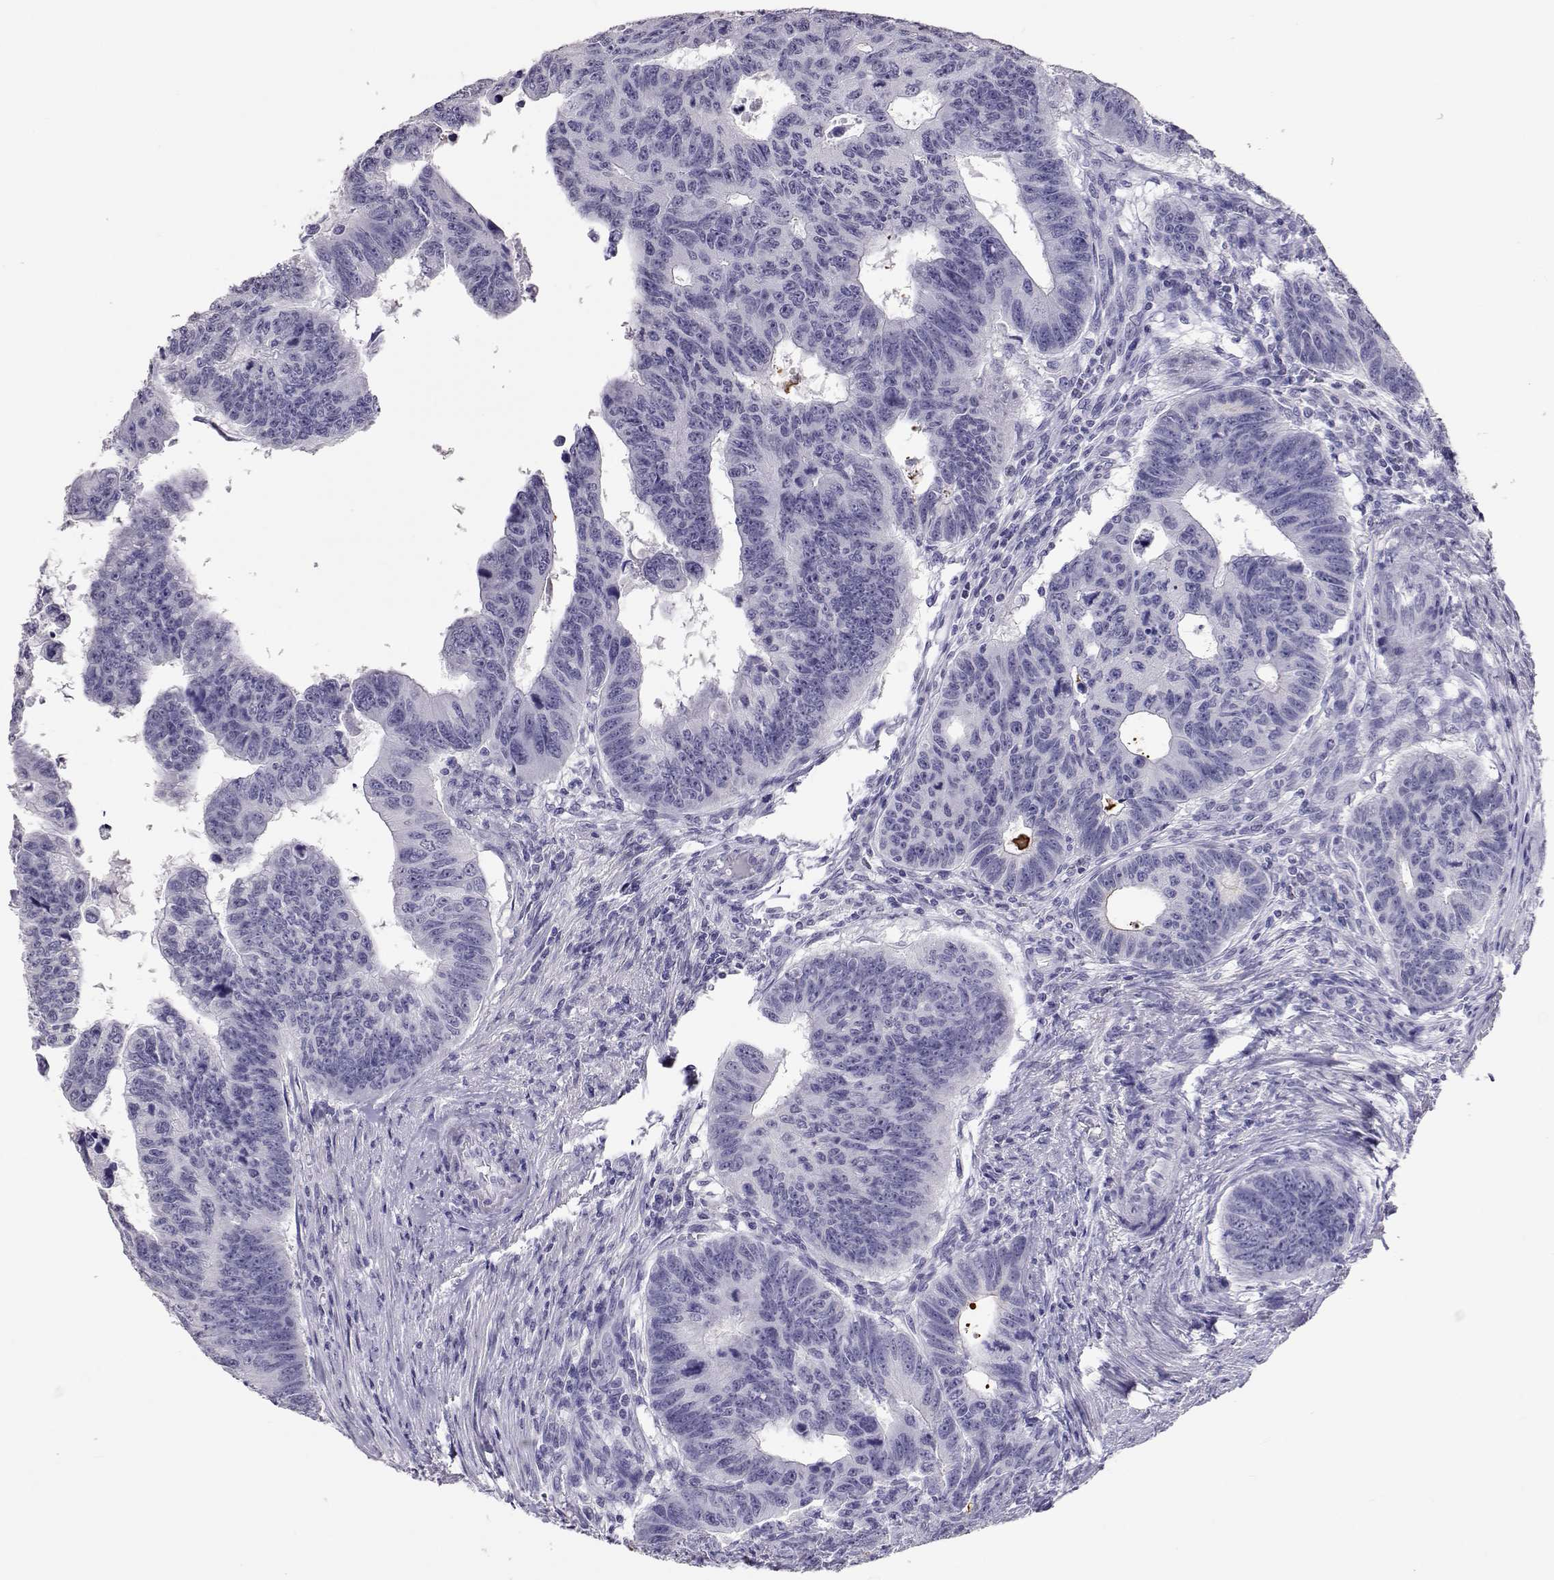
{"staining": {"intensity": "negative", "quantity": "none", "location": "none"}, "tissue": "colorectal cancer", "cell_type": "Tumor cells", "image_type": "cancer", "snomed": [{"axis": "morphology", "description": "Adenocarcinoma, NOS"}, {"axis": "topography", "description": "Rectum"}], "caption": "DAB (3,3'-diaminobenzidine) immunohistochemical staining of human colorectal cancer shows no significant expression in tumor cells.", "gene": "PMCH", "patient": {"sex": "female", "age": 85}}